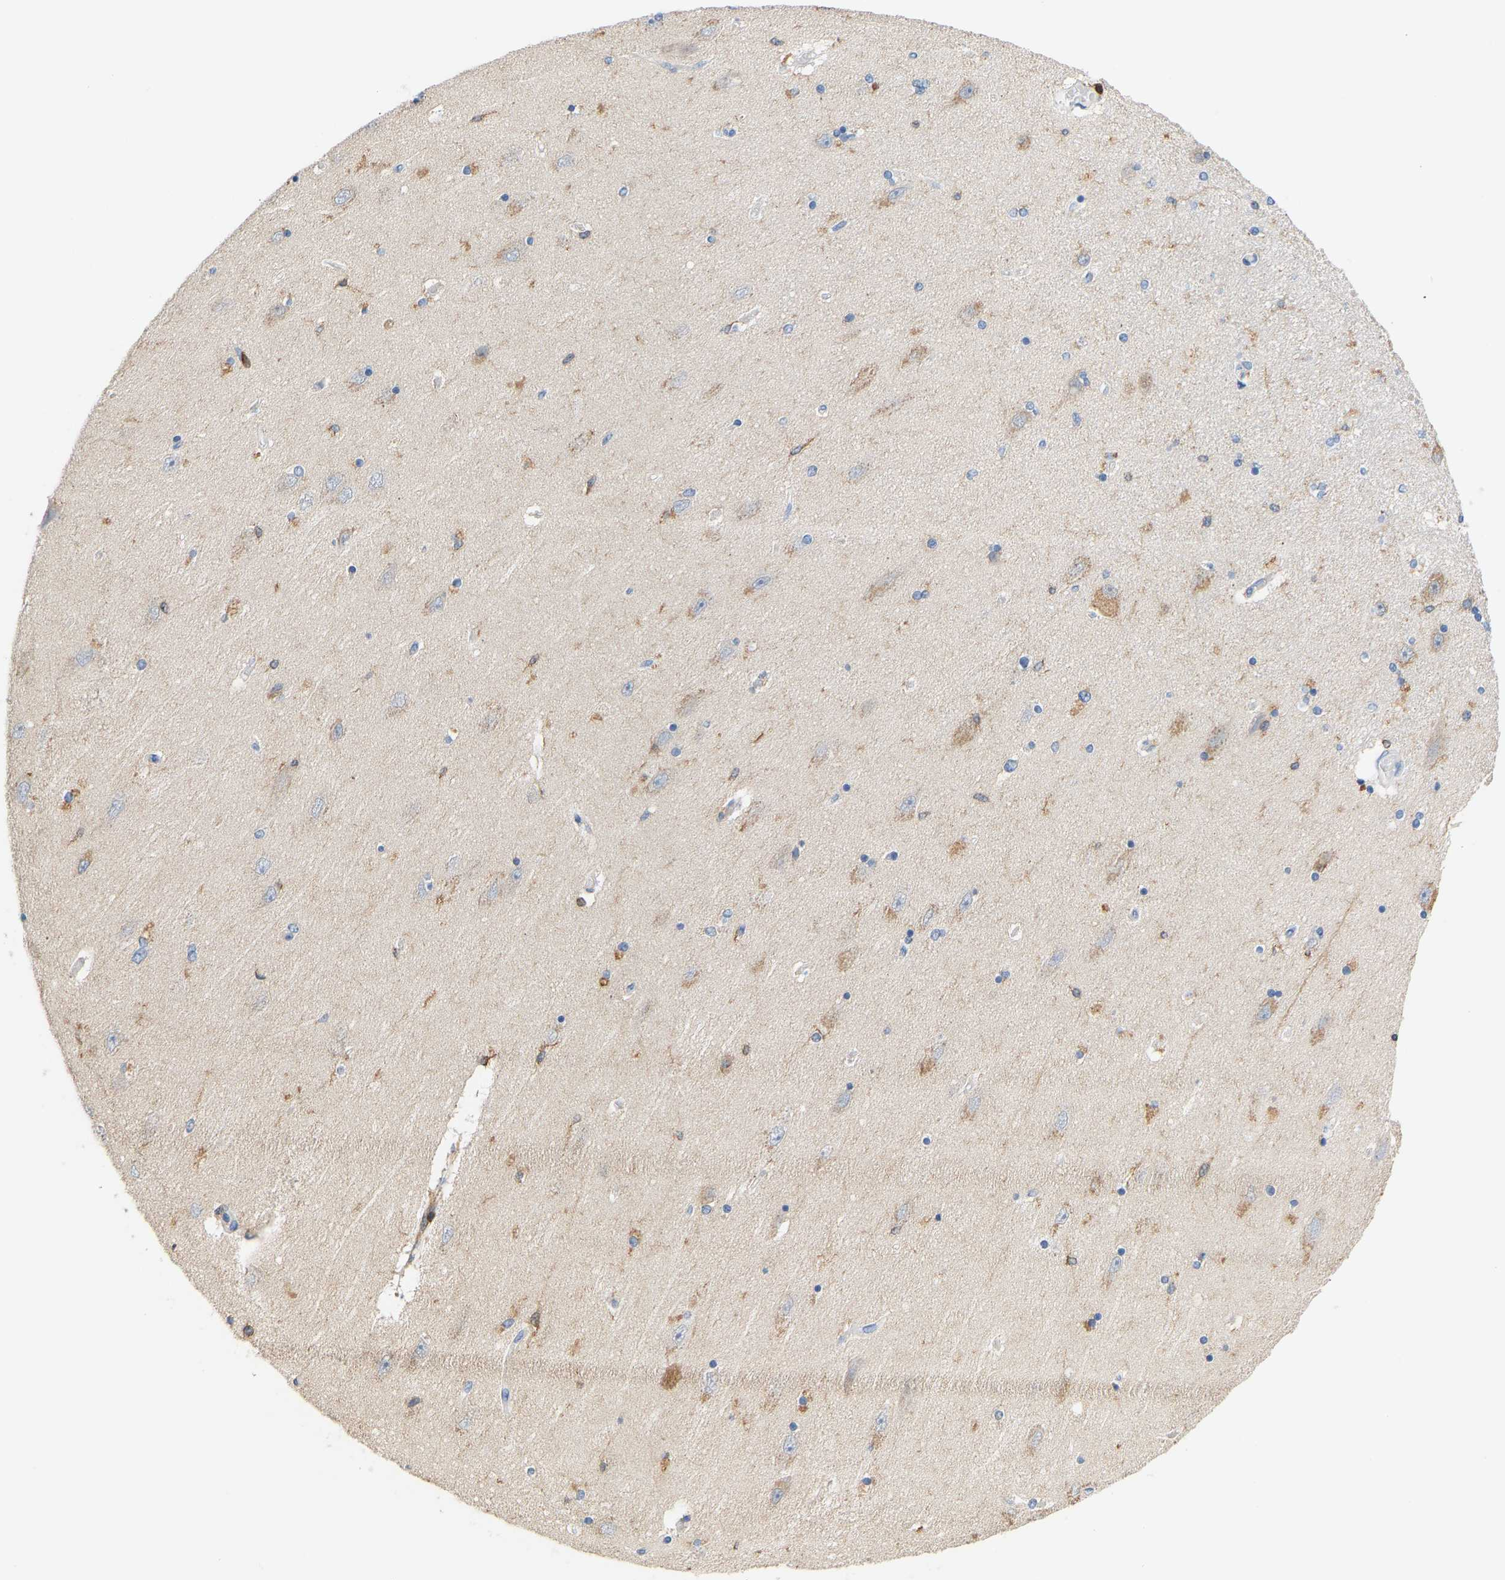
{"staining": {"intensity": "negative", "quantity": "none", "location": "none"}, "tissue": "hippocampus", "cell_type": "Glial cells", "image_type": "normal", "snomed": [{"axis": "morphology", "description": "Normal tissue, NOS"}, {"axis": "topography", "description": "Hippocampus"}], "caption": "The photomicrograph displays no significant expression in glial cells of hippocampus.", "gene": "EVL", "patient": {"sex": "female", "age": 54}}